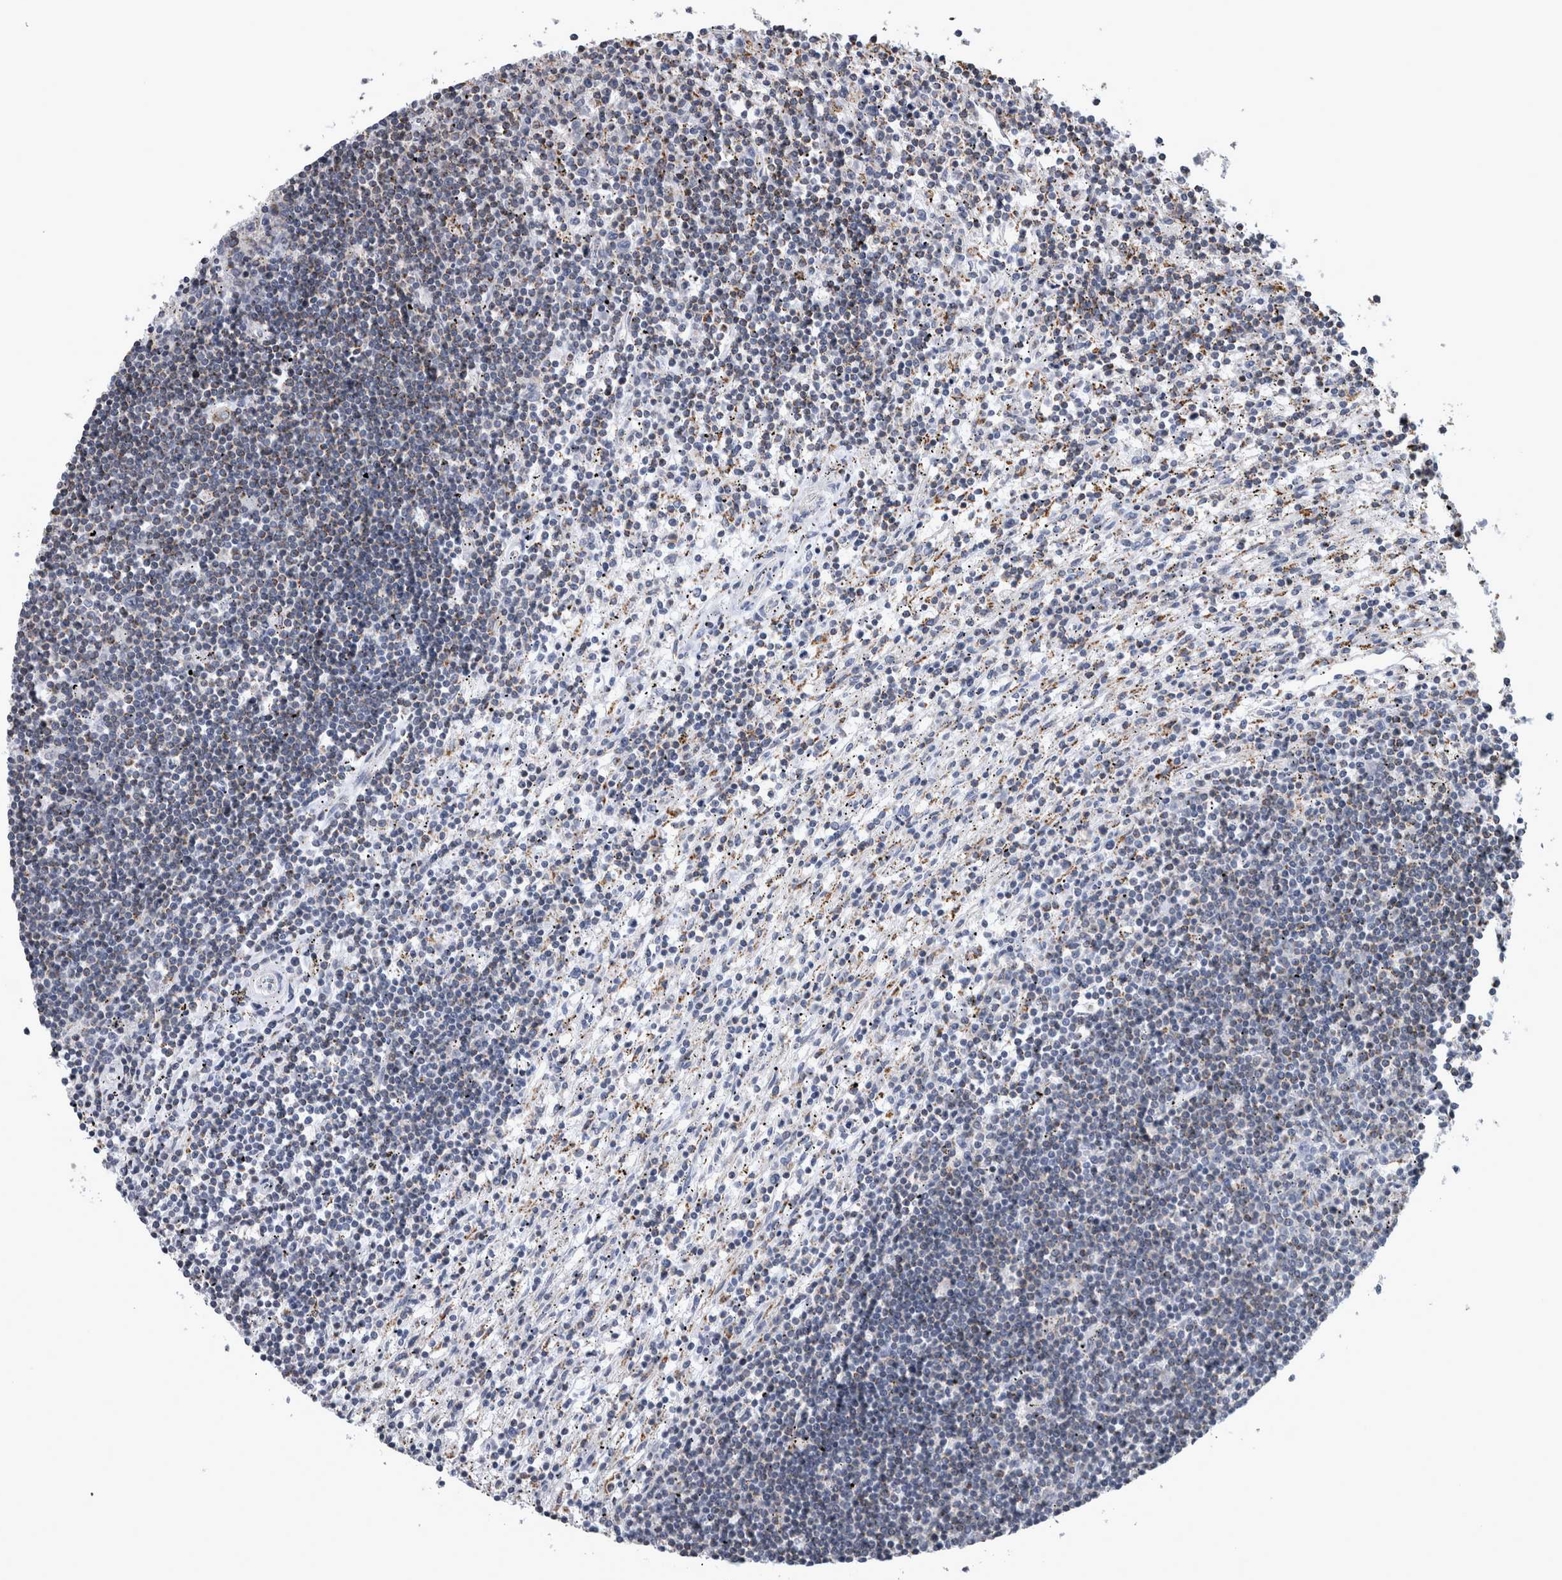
{"staining": {"intensity": "moderate", "quantity": "<25%", "location": "cytoplasmic/membranous"}, "tissue": "lymphoma", "cell_type": "Tumor cells", "image_type": "cancer", "snomed": [{"axis": "morphology", "description": "Malignant lymphoma, non-Hodgkin's type, Low grade"}, {"axis": "topography", "description": "Spleen"}], "caption": "A histopathology image of lymphoma stained for a protein demonstrates moderate cytoplasmic/membranous brown staining in tumor cells.", "gene": "MDH2", "patient": {"sex": "male", "age": 76}}